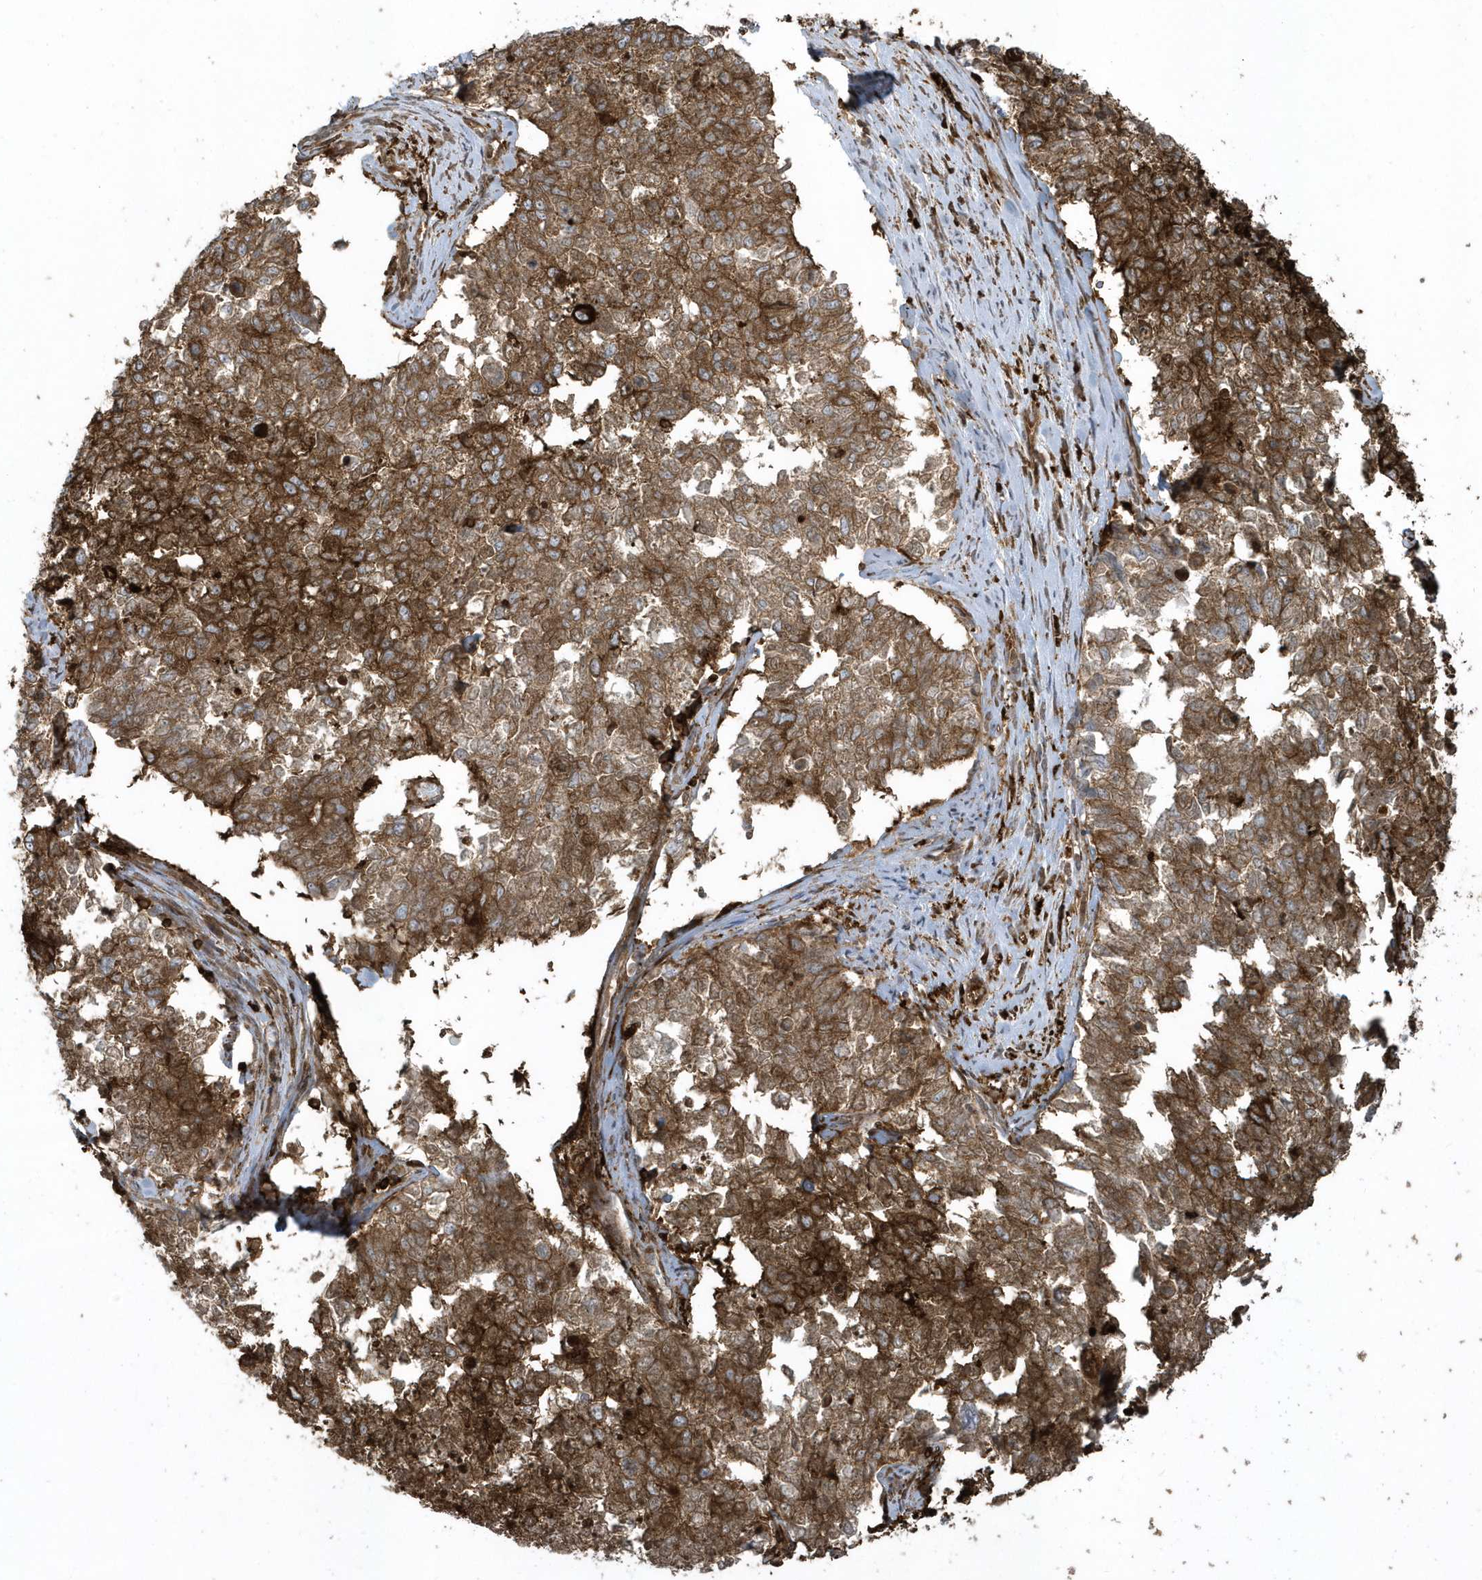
{"staining": {"intensity": "moderate", "quantity": ">75%", "location": "cytoplasmic/membranous"}, "tissue": "cervical cancer", "cell_type": "Tumor cells", "image_type": "cancer", "snomed": [{"axis": "morphology", "description": "Squamous cell carcinoma, NOS"}, {"axis": "topography", "description": "Cervix"}], "caption": "High-power microscopy captured an immunohistochemistry photomicrograph of cervical cancer, revealing moderate cytoplasmic/membranous positivity in about >75% of tumor cells. The protein is stained brown, and the nuclei are stained in blue (DAB (3,3'-diaminobenzidine) IHC with brightfield microscopy, high magnification).", "gene": "CLCN6", "patient": {"sex": "female", "age": 63}}